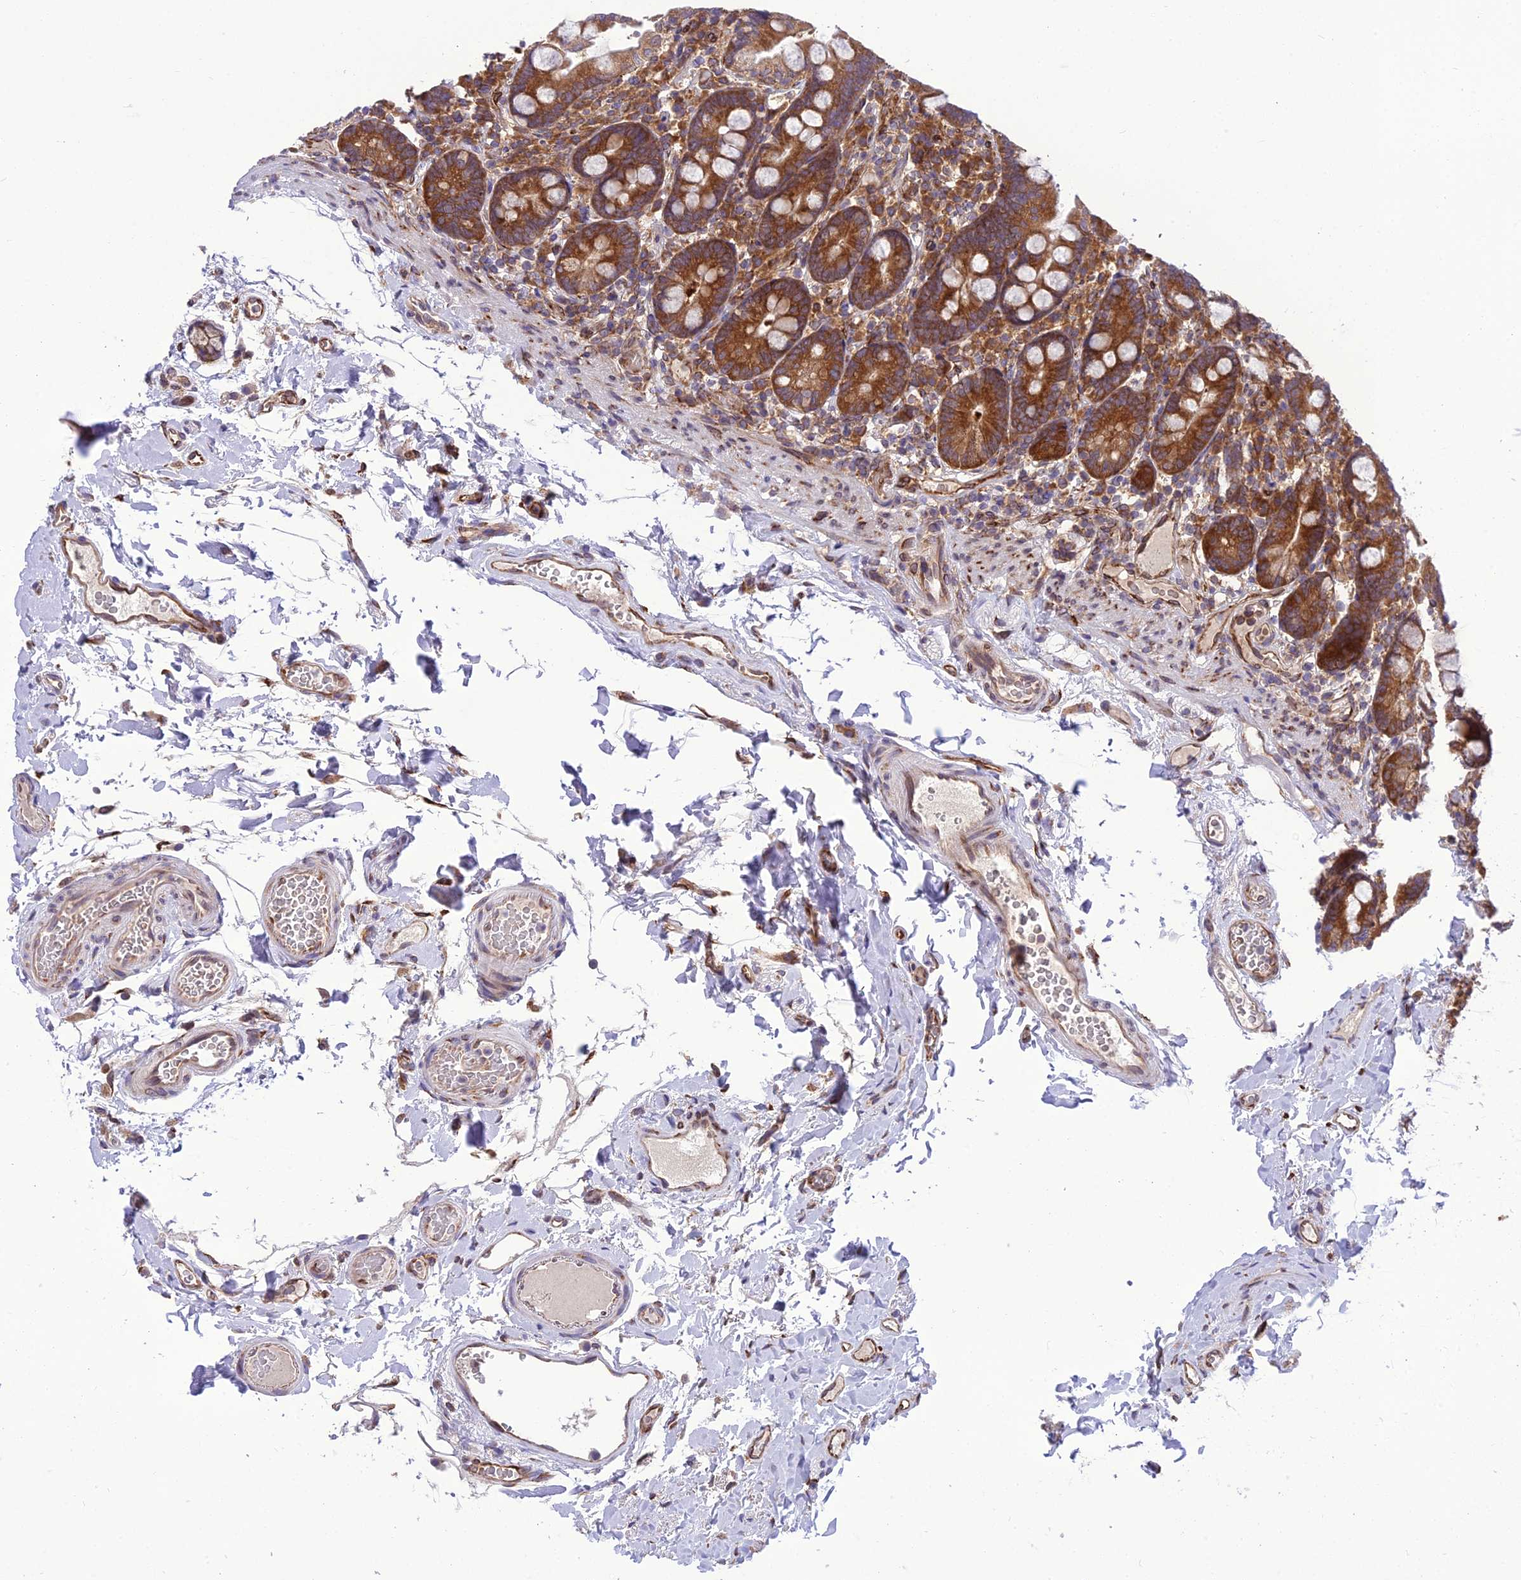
{"staining": {"intensity": "strong", "quantity": ">75%", "location": "cytoplasmic/membranous"}, "tissue": "duodenum", "cell_type": "Glandular cells", "image_type": "normal", "snomed": [{"axis": "morphology", "description": "Normal tissue, NOS"}, {"axis": "topography", "description": "Duodenum"}], "caption": "An image of human duodenum stained for a protein exhibits strong cytoplasmic/membranous brown staining in glandular cells. The protein of interest is shown in brown color, while the nuclei are stained blue.", "gene": "DHCR7", "patient": {"sex": "female", "age": 67}}